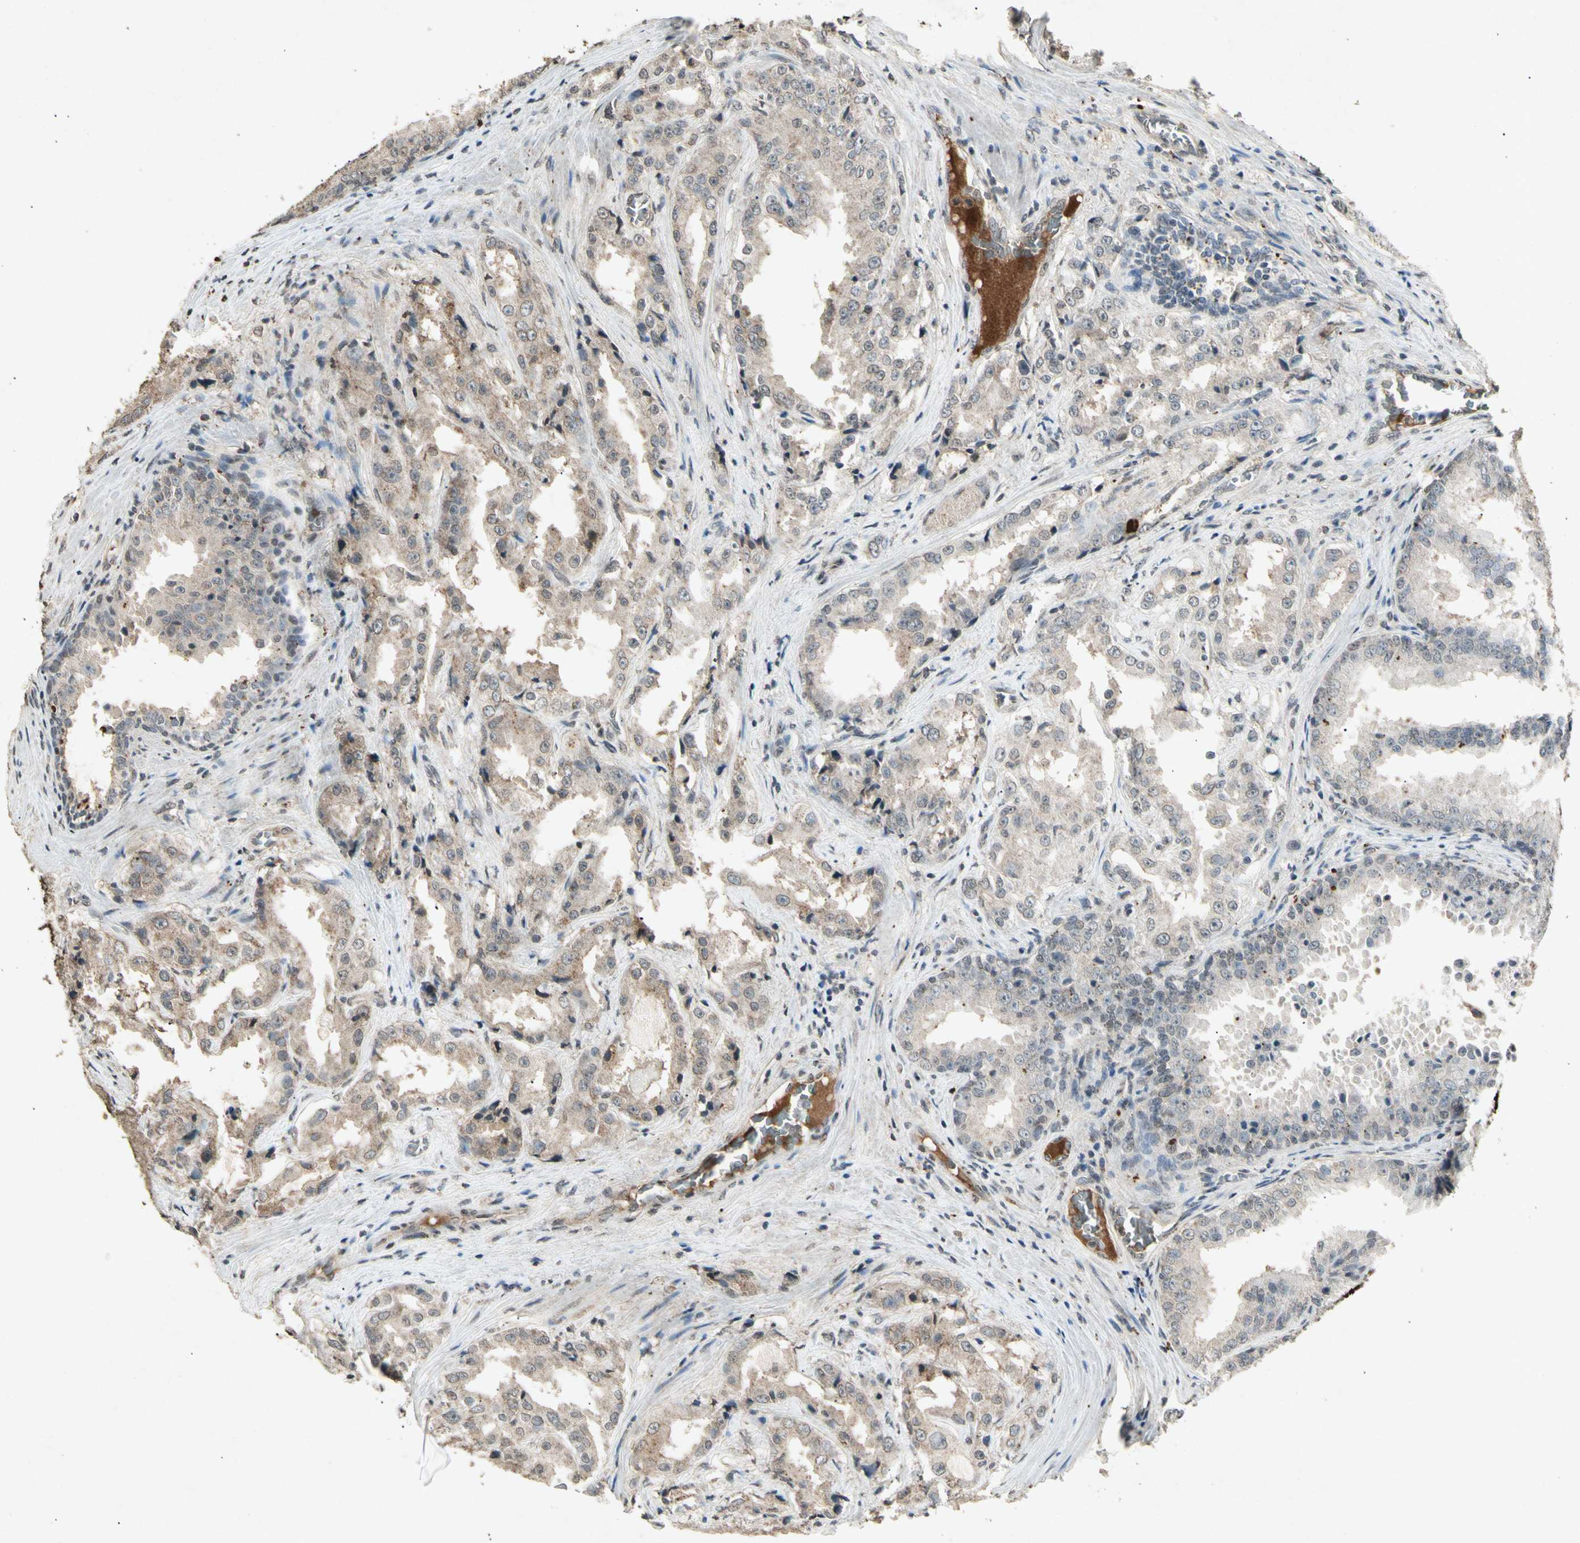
{"staining": {"intensity": "weak", "quantity": "25%-75%", "location": "cytoplasmic/membranous"}, "tissue": "prostate cancer", "cell_type": "Tumor cells", "image_type": "cancer", "snomed": [{"axis": "morphology", "description": "Adenocarcinoma, High grade"}, {"axis": "topography", "description": "Prostate"}], "caption": "This is an image of immunohistochemistry staining of prostate cancer (adenocarcinoma (high-grade)), which shows weak positivity in the cytoplasmic/membranous of tumor cells.", "gene": "CP", "patient": {"sex": "male", "age": 73}}